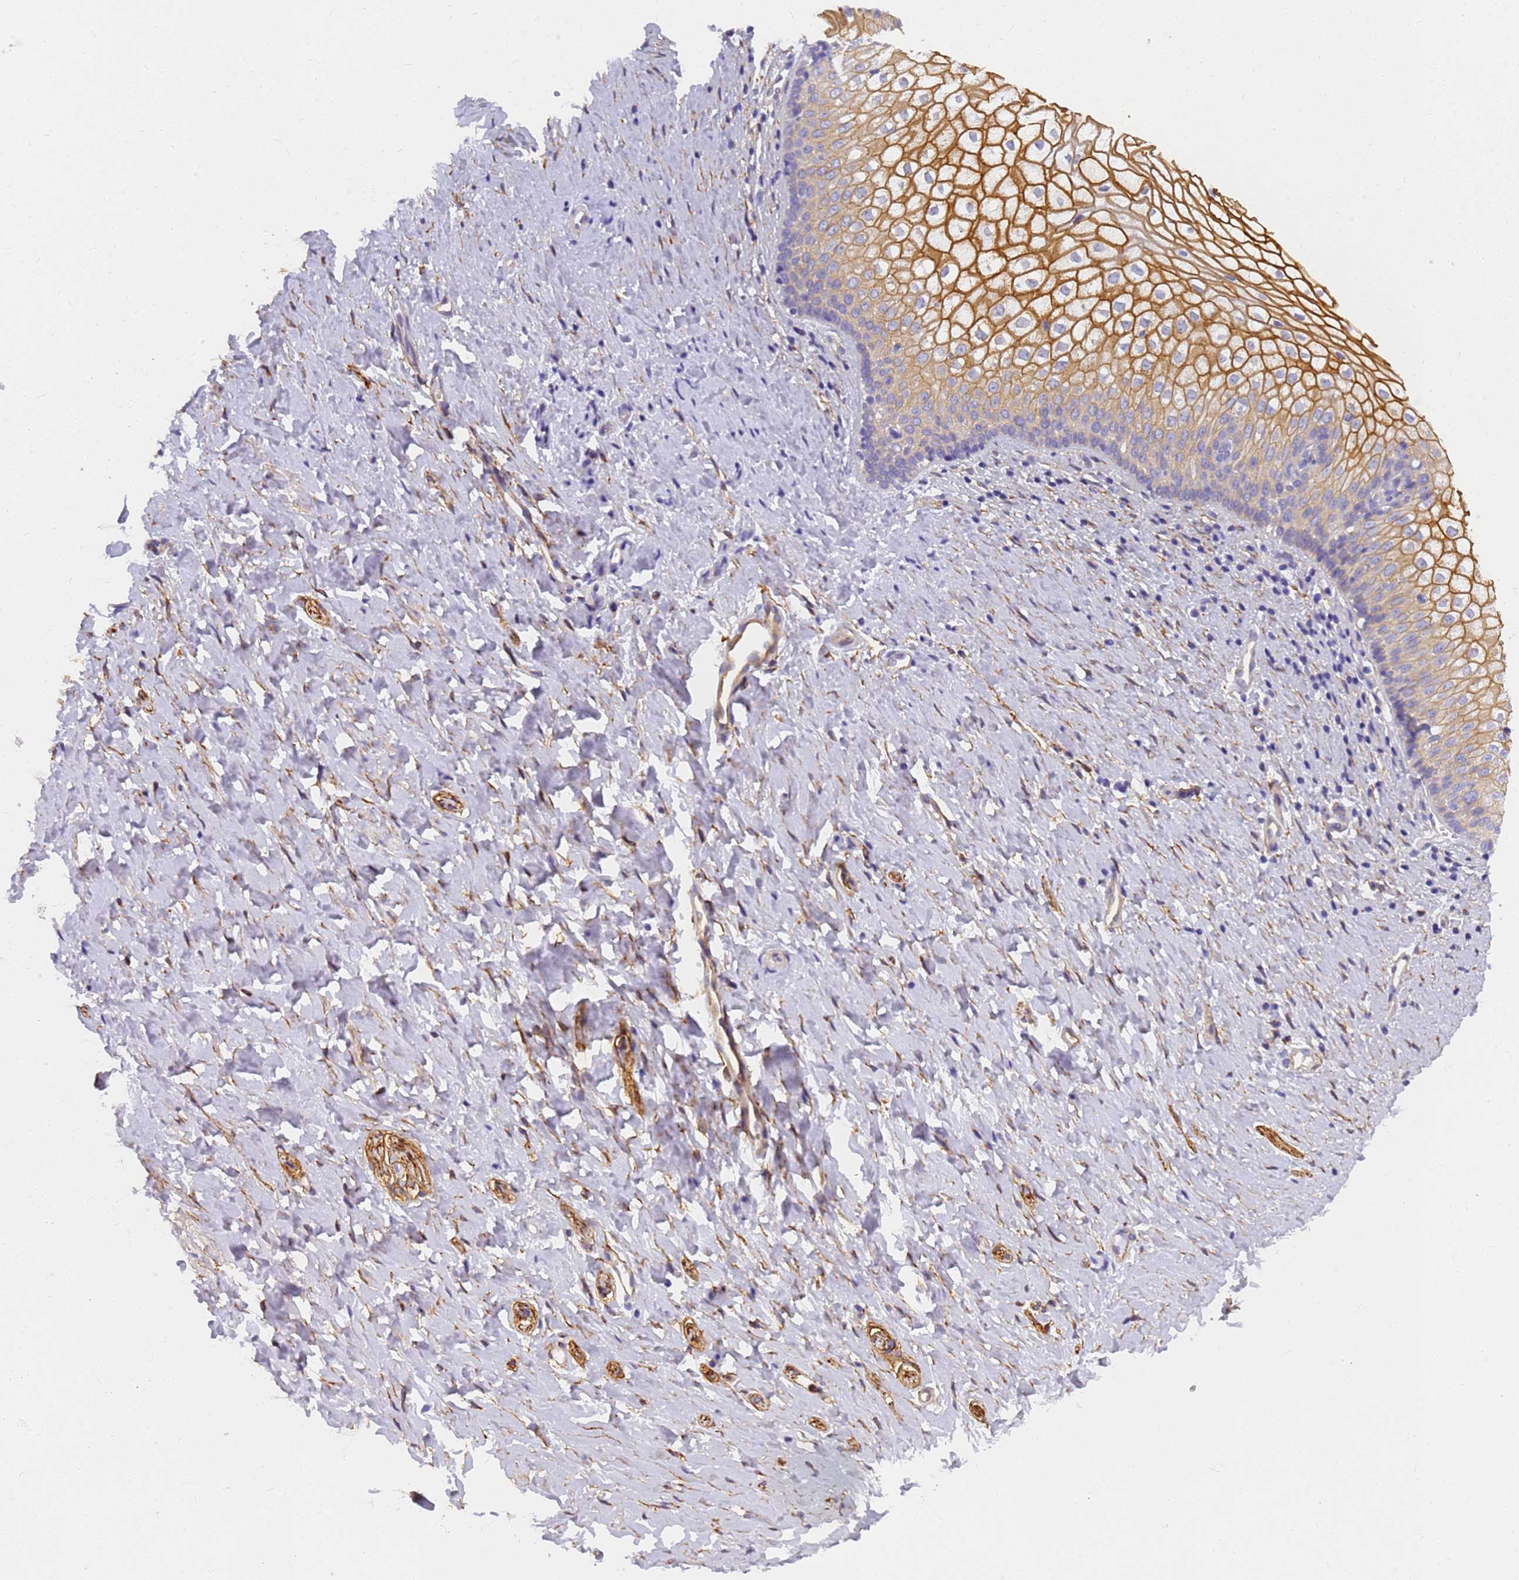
{"staining": {"intensity": "moderate", "quantity": ">75%", "location": "cytoplasmic/membranous"}, "tissue": "vagina", "cell_type": "Squamous epithelial cells", "image_type": "normal", "snomed": [{"axis": "morphology", "description": "Normal tissue, NOS"}, {"axis": "topography", "description": "Vagina"}], "caption": "Moderate cytoplasmic/membranous positivity is seen in about >75% of squamous epithelial cells in benign vagina. The staining was performed using DAB, with brown indicating positive protein expression. Nuclei are stained blue with hematoxylin.", "gene": "MVB12A", "patient": {"sex": "female", "age": 60}}